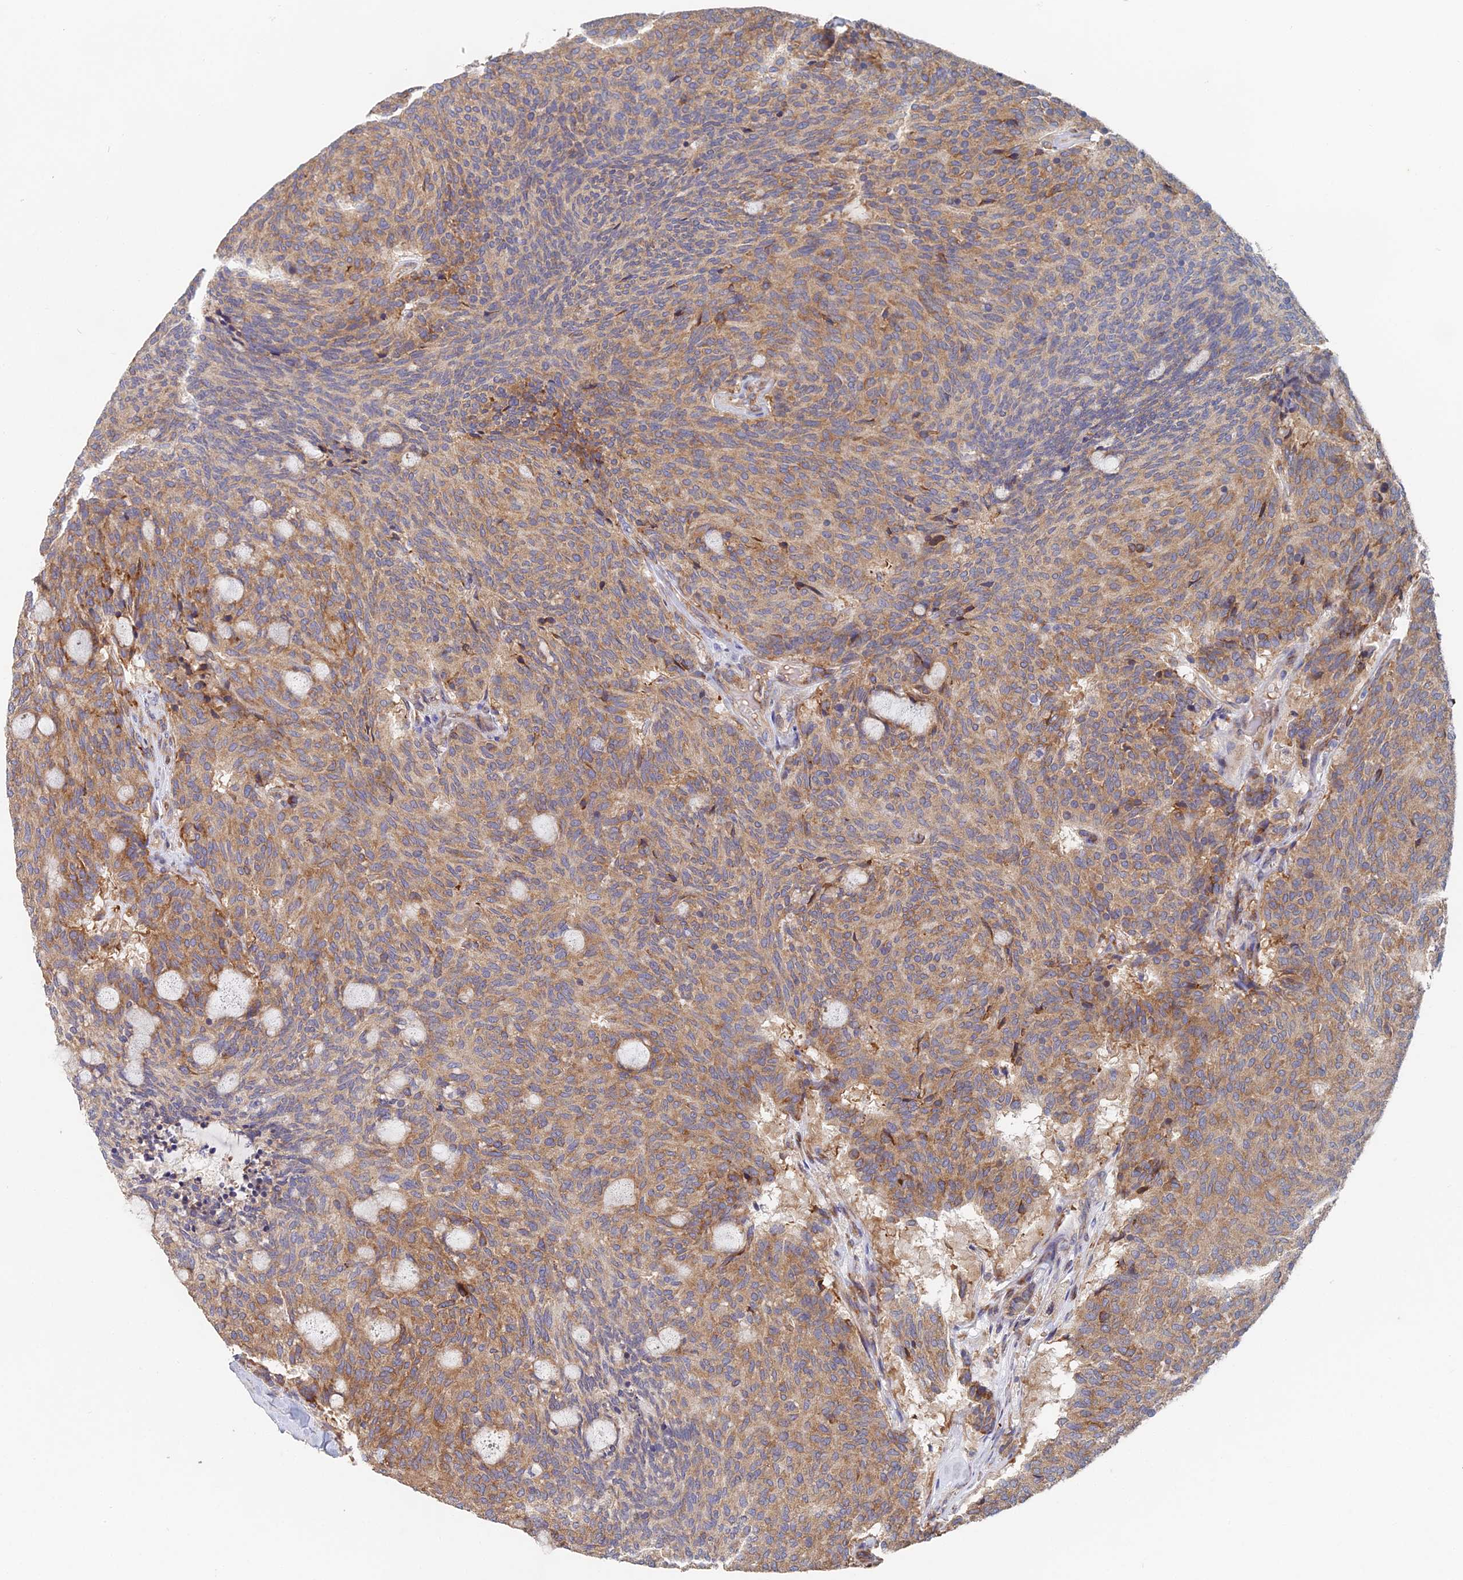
{"staining": {"intensity": "moderate", "quantity": ">75%", "location": "cytoplasmic/membranous"}, "tissue": "carcinoid", "cell_type": "Tumor cells", "image_type": "cancer", "snomed": [{"axis": "morphology", "description": "Carcinoid, malignant, NOS"}, {"axis": "topography", "description": "Pancreas"}], "caption": "About >75% of tumor cells in carcinoid reveal moderate cytoplasmic/membranous protein positivity as visualized by brown immunohistochemical staining.", "gene": "ELOF1", "patient": {"sex": "female", "age": 54}}